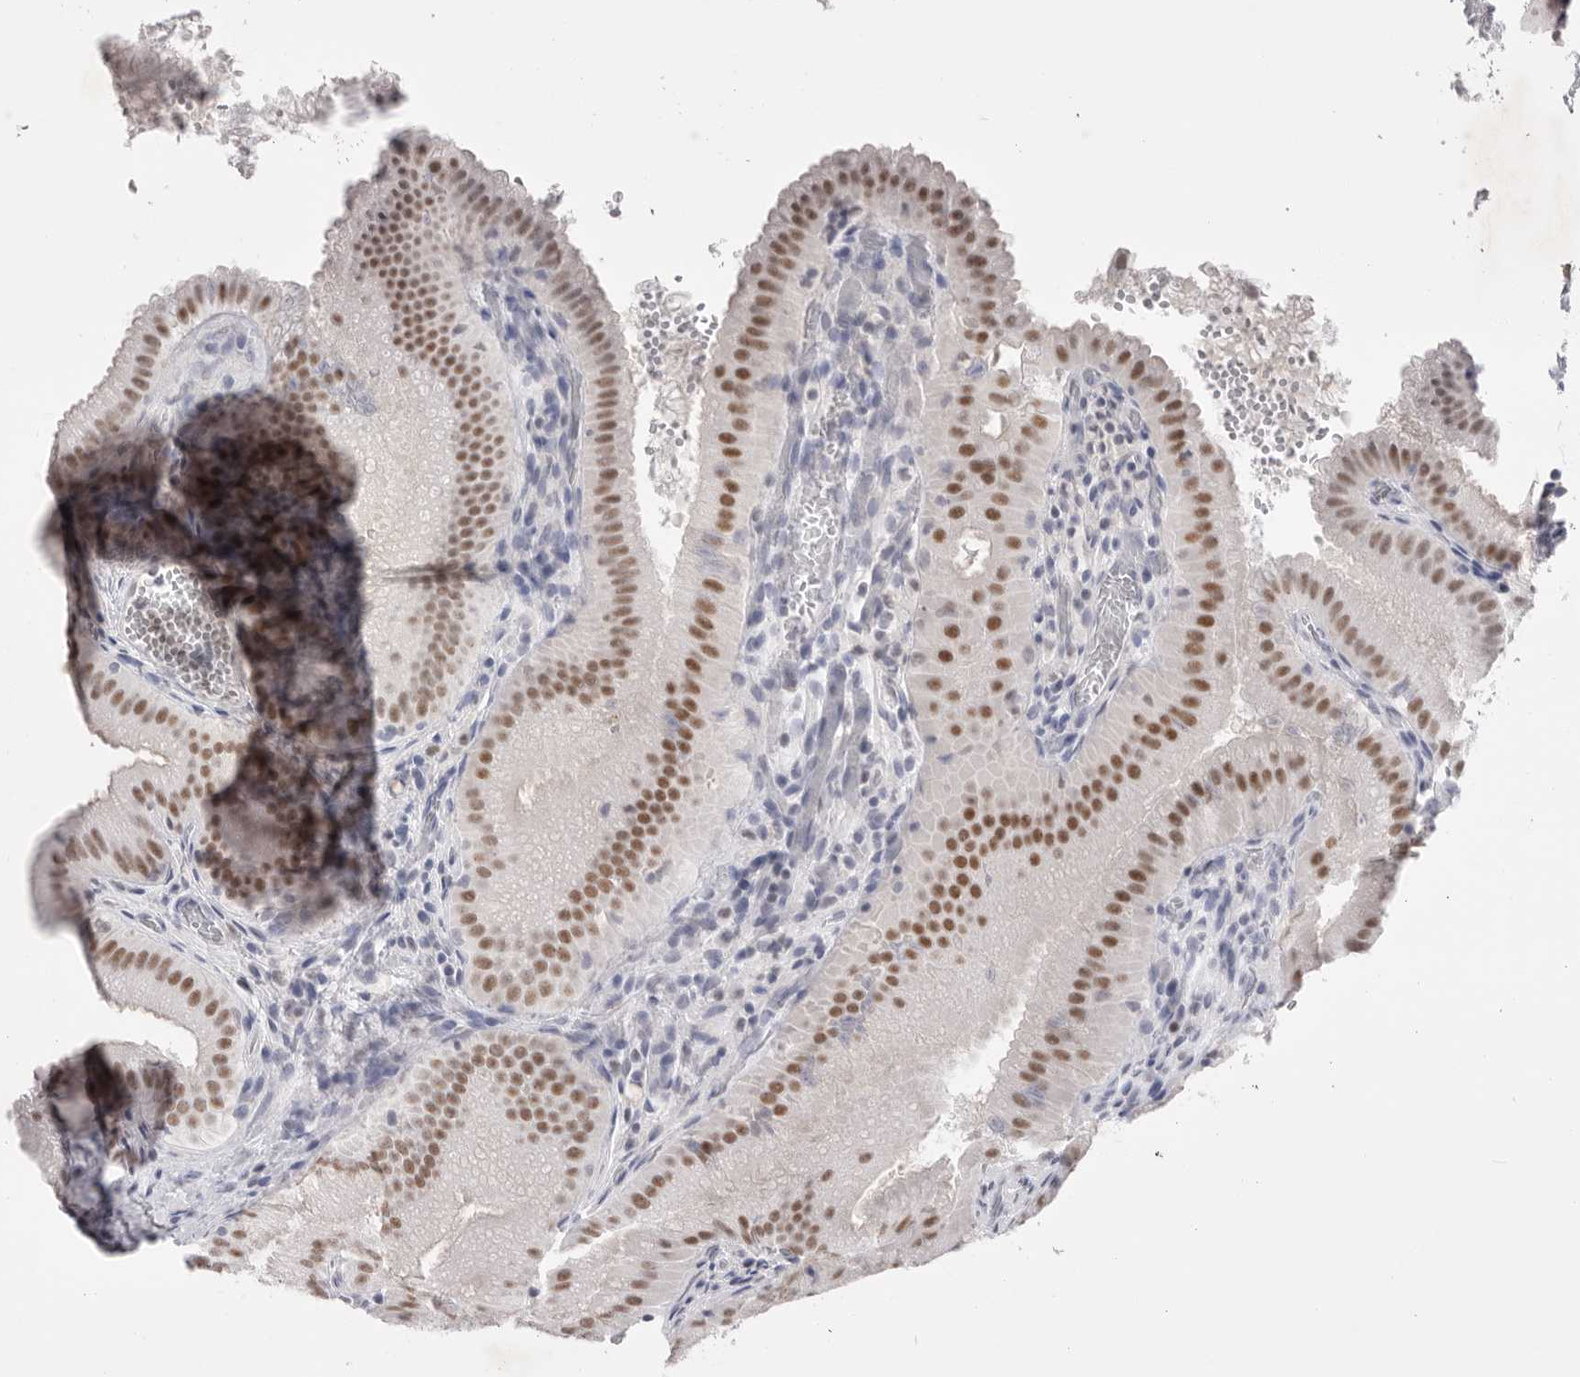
{"staining": {"intensity": "strong", "quantity": ">75%", "location": "nuclear"}, "tissue": "gallbladder", "cell_type": "Glandular cells", "image_type": "normal", "snomed": [{"axis": "morphology", "description": "Normal tissue, NOS"}, {"axis": "topography", "description": "Gallbladder"}], "caption": "Immunohistochemistry (IHC) staining of normal gallbladder, which displays high levels of strong nuclear staining in about >75% of glandular cells indicating strong nuclear protein positivity. The staining was performed using DAB (brown) for protein detection and nuclei were counterstained in hematoxylin (blue).", "gene": "ZBTB7B", "patient": {"sex": "female", "age": 30}}